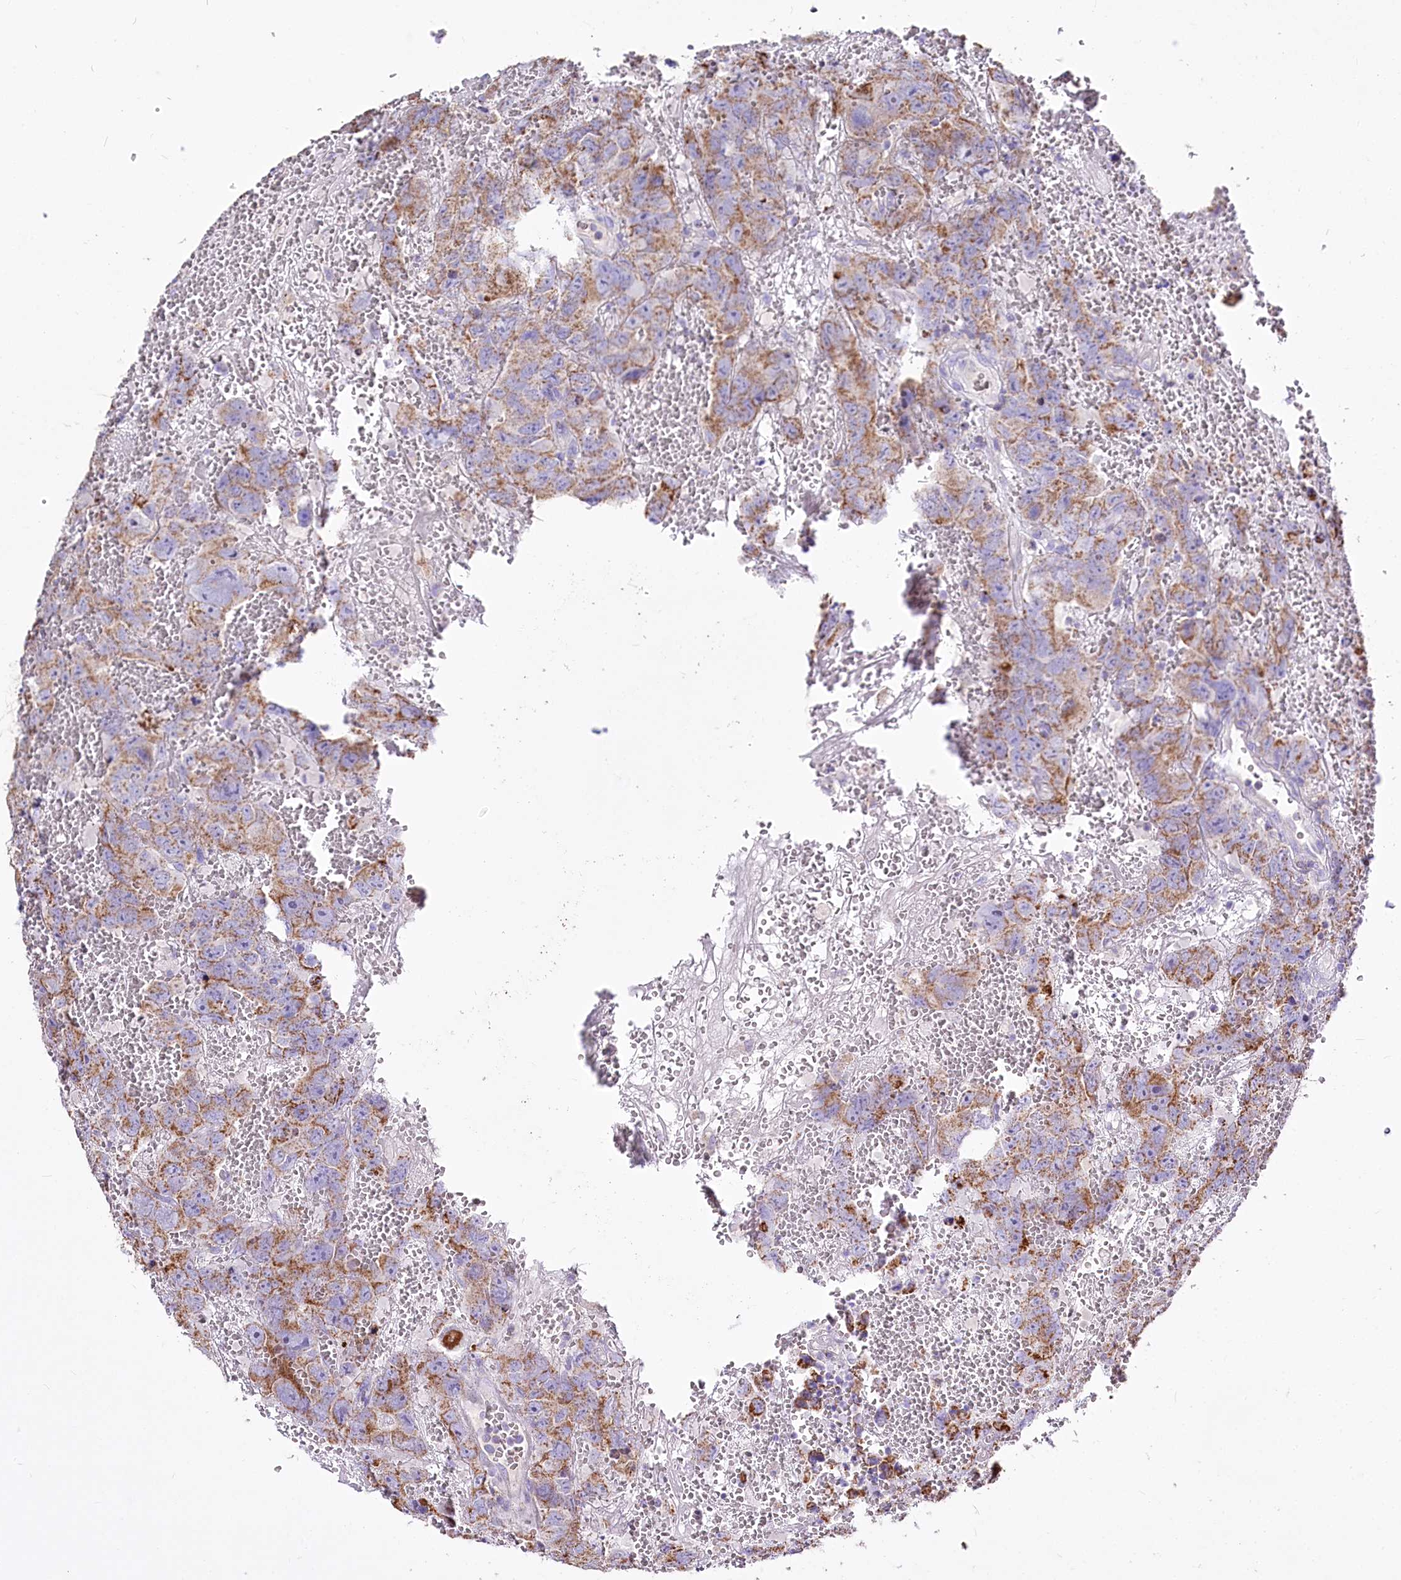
{"staining": {"intensity": "moderate", "quantity": ">75%", "location": "cytoplasmic/membranous"}, "tissue": "testis cancer", "cell_type": "Tumor cells", "image_type": "cancer", "snomed": [{"axis": "morphology", "description": "Carcinoma, Embryonal, NOS"}, {"axis": "topography", "description": "Testis"}], "caption": "Human testis cancer stained for a protein (brown) shows moderate cytoplasmic/membranous positive expression in about >75% of tumor cells.", "gene": "PTER", "patient": {"sex": "male", "age": 45}}